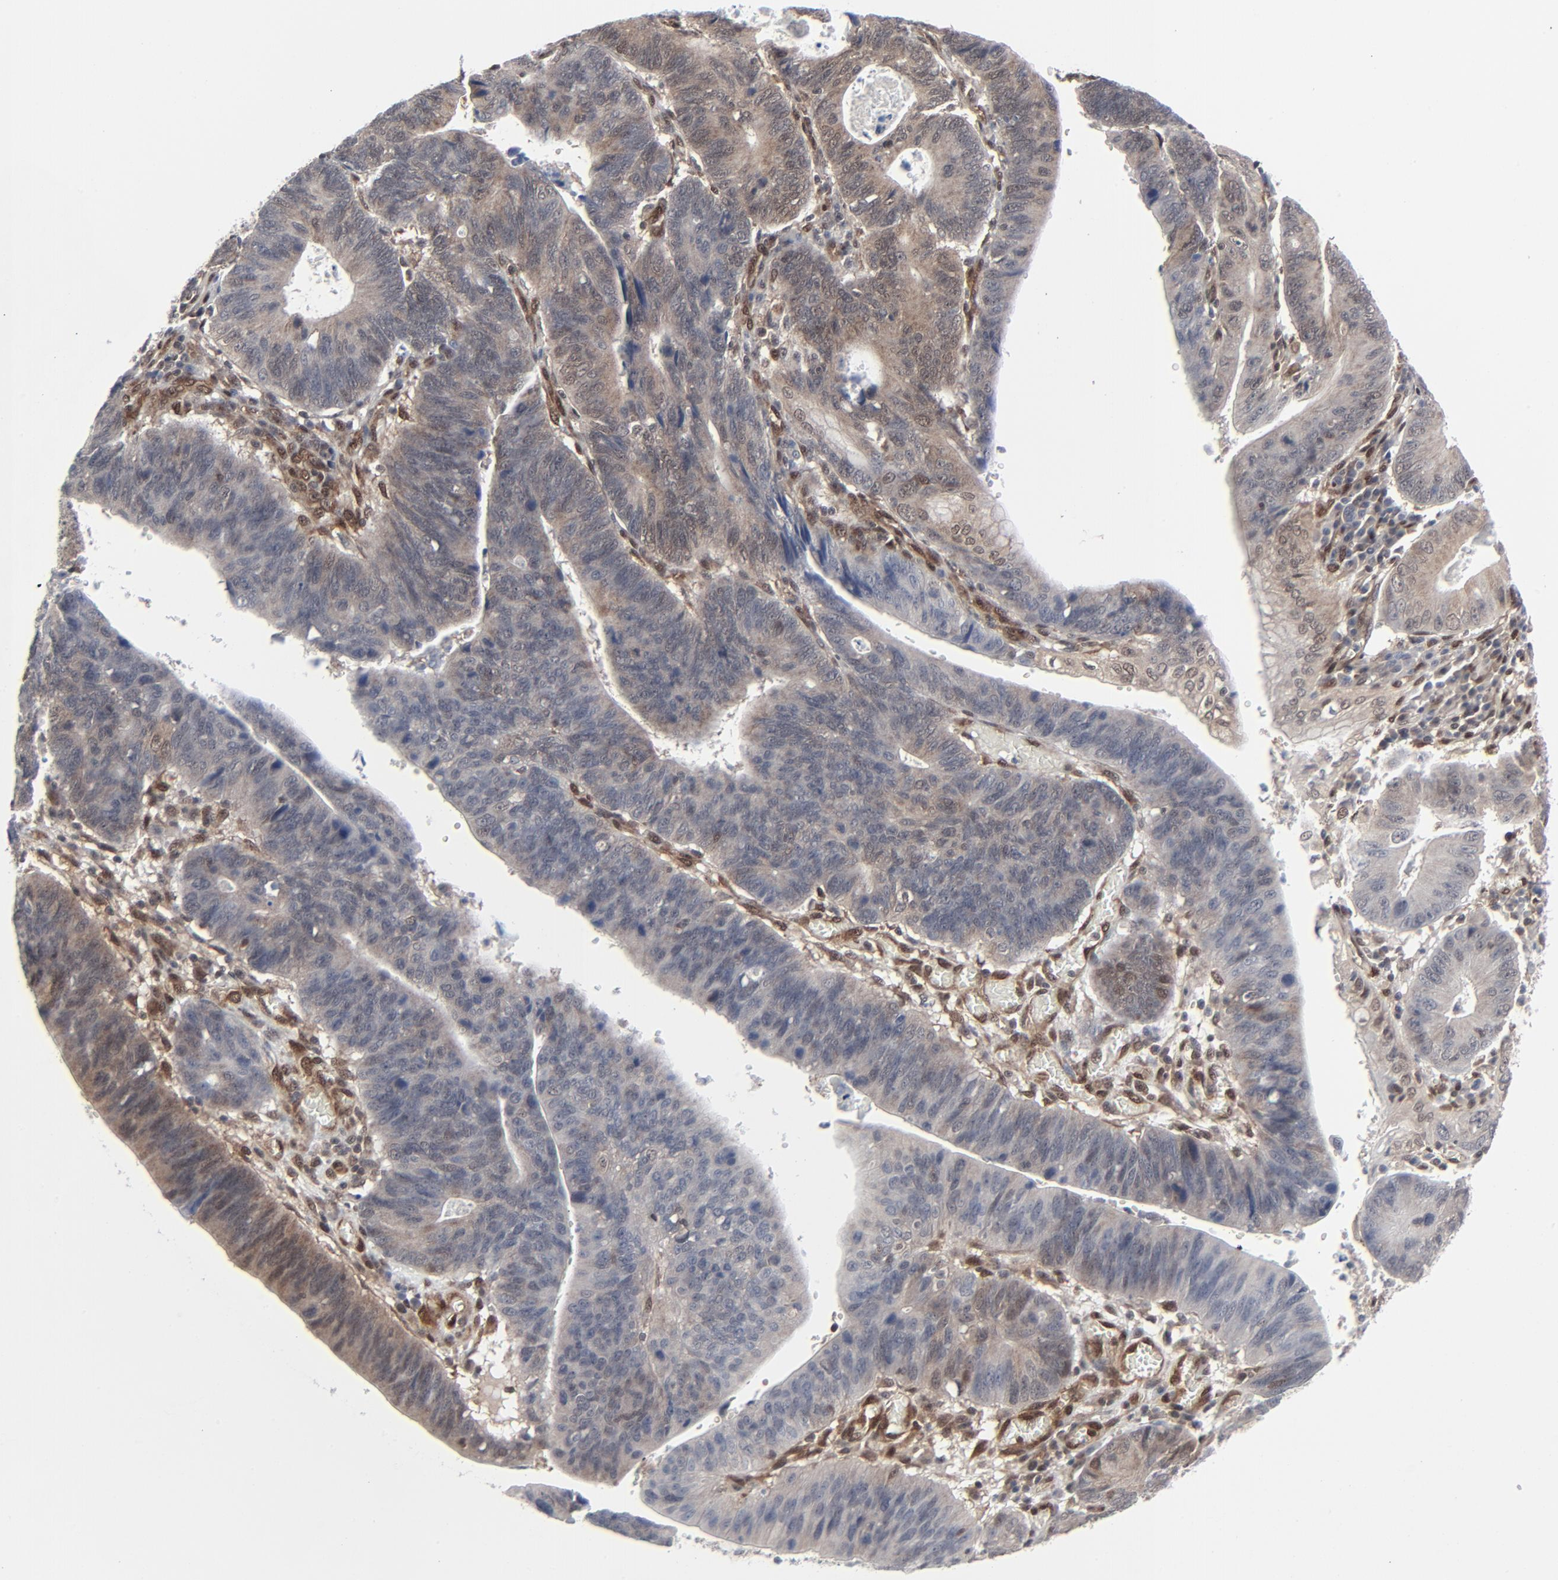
{"staining": {"intensity": "weak", "quantity": "25%-75%", "location": "cytoplasmic/membranous"}, "tissue": "stomach cancer", "cell_type": "Tumor cells", "image_type": "cancer", "snomed": [{"axis": "morphology", "description": "Adenocarcinoma, NOS"}, {"axis": "topography", "description": "Stomach"}], "caption": "An image showing weak cytoplasmic/membranous expression in about 25%-75% of tumor cells in stomach cancer (adenocarcinoma), as visualized by brown immunohistochemical staining.", "gene": "AKT1", "patient": {"sex": "male", "age": 59}}